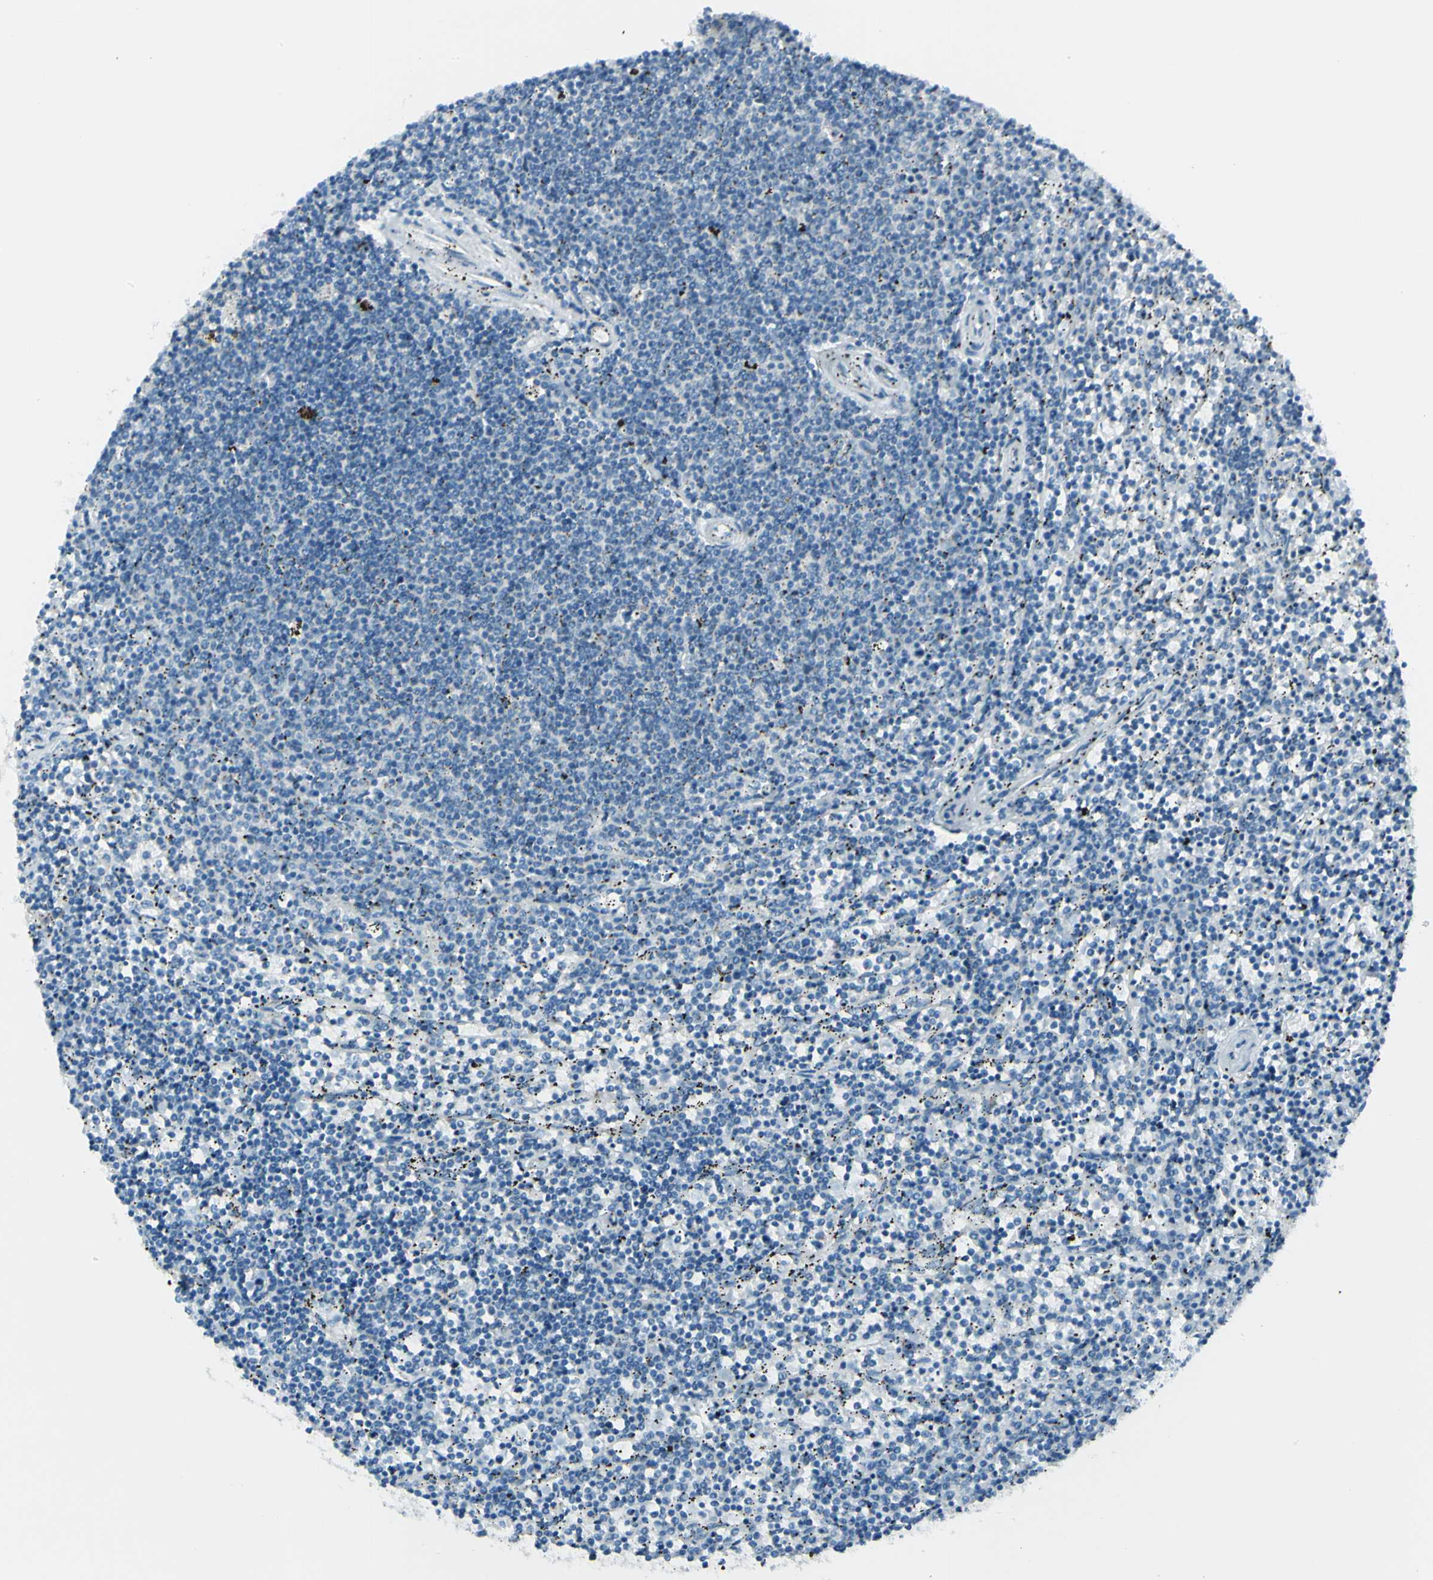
{"staining": {"intensity": "negative", "quantity": "none", "location": "none"}, "tissue": "lymphoma", "cell_type": "Tumor cells", "image_type": "cancer", "snomed": [{"axis": "morphology", "description": "Malignant lymphoma, non-Hodgkin's type, Low grade"}, {"axis": "topography", "description": "Spleen"}], "caption": "High magnification brightfield microscopy of lymphoma stained with DAB (3,3'-diaminobenzidine) (brown) and counterstained with hematoxylin (blue): tumor cells show no significant expression. The staining was performed using DAB to visualize the protein expression in brown, while the nuclei were stained in blue with hematoxylin (Magnification: 20x).", "gene": "B4GALT1", "patient": {"sex": "female", "age": 50}}